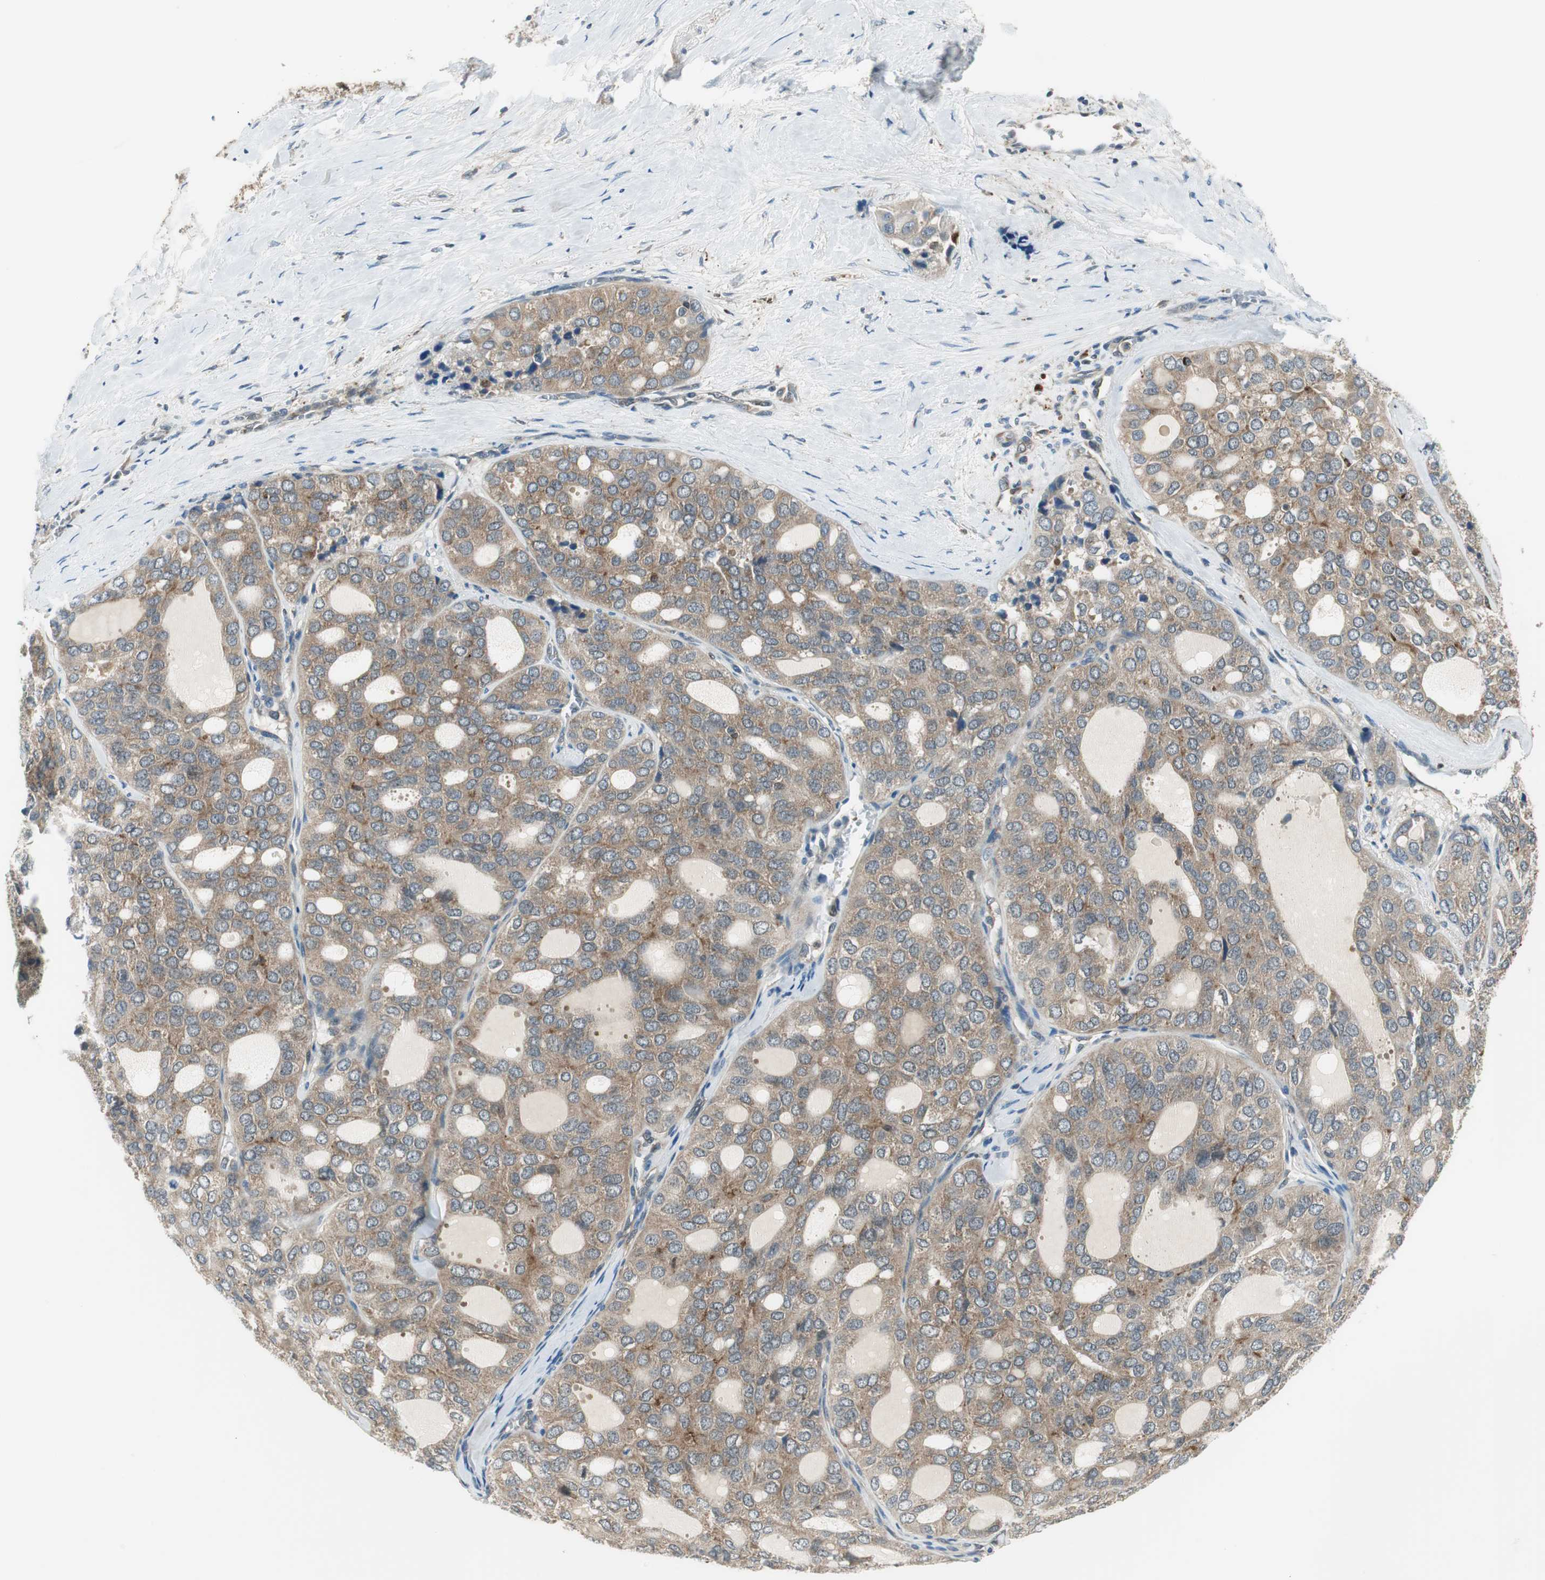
{"staining": {"intensity": "moderate", "quantity": ">75%", "location": "cytoplasmic/membranous"}, "tissue": "thyroid cancer", "cell_type": "Tumor cells", "image_type": "cancer", "snomed": [{"axis": "morphology", "description": "Follicular adenoma carcinoma, NOS"}, {"axis": "topography", "description": "Thyroid gland"}], "caption": "Immunohistochemical staining of thyroid follicular adenoma carcinoma demonstrates medium levels of moderate cytoplasmic/membranous positivity in about >75% of tumor cells.", "gene": "NCK1", "patient": {"sex": "male", "age": 75}}